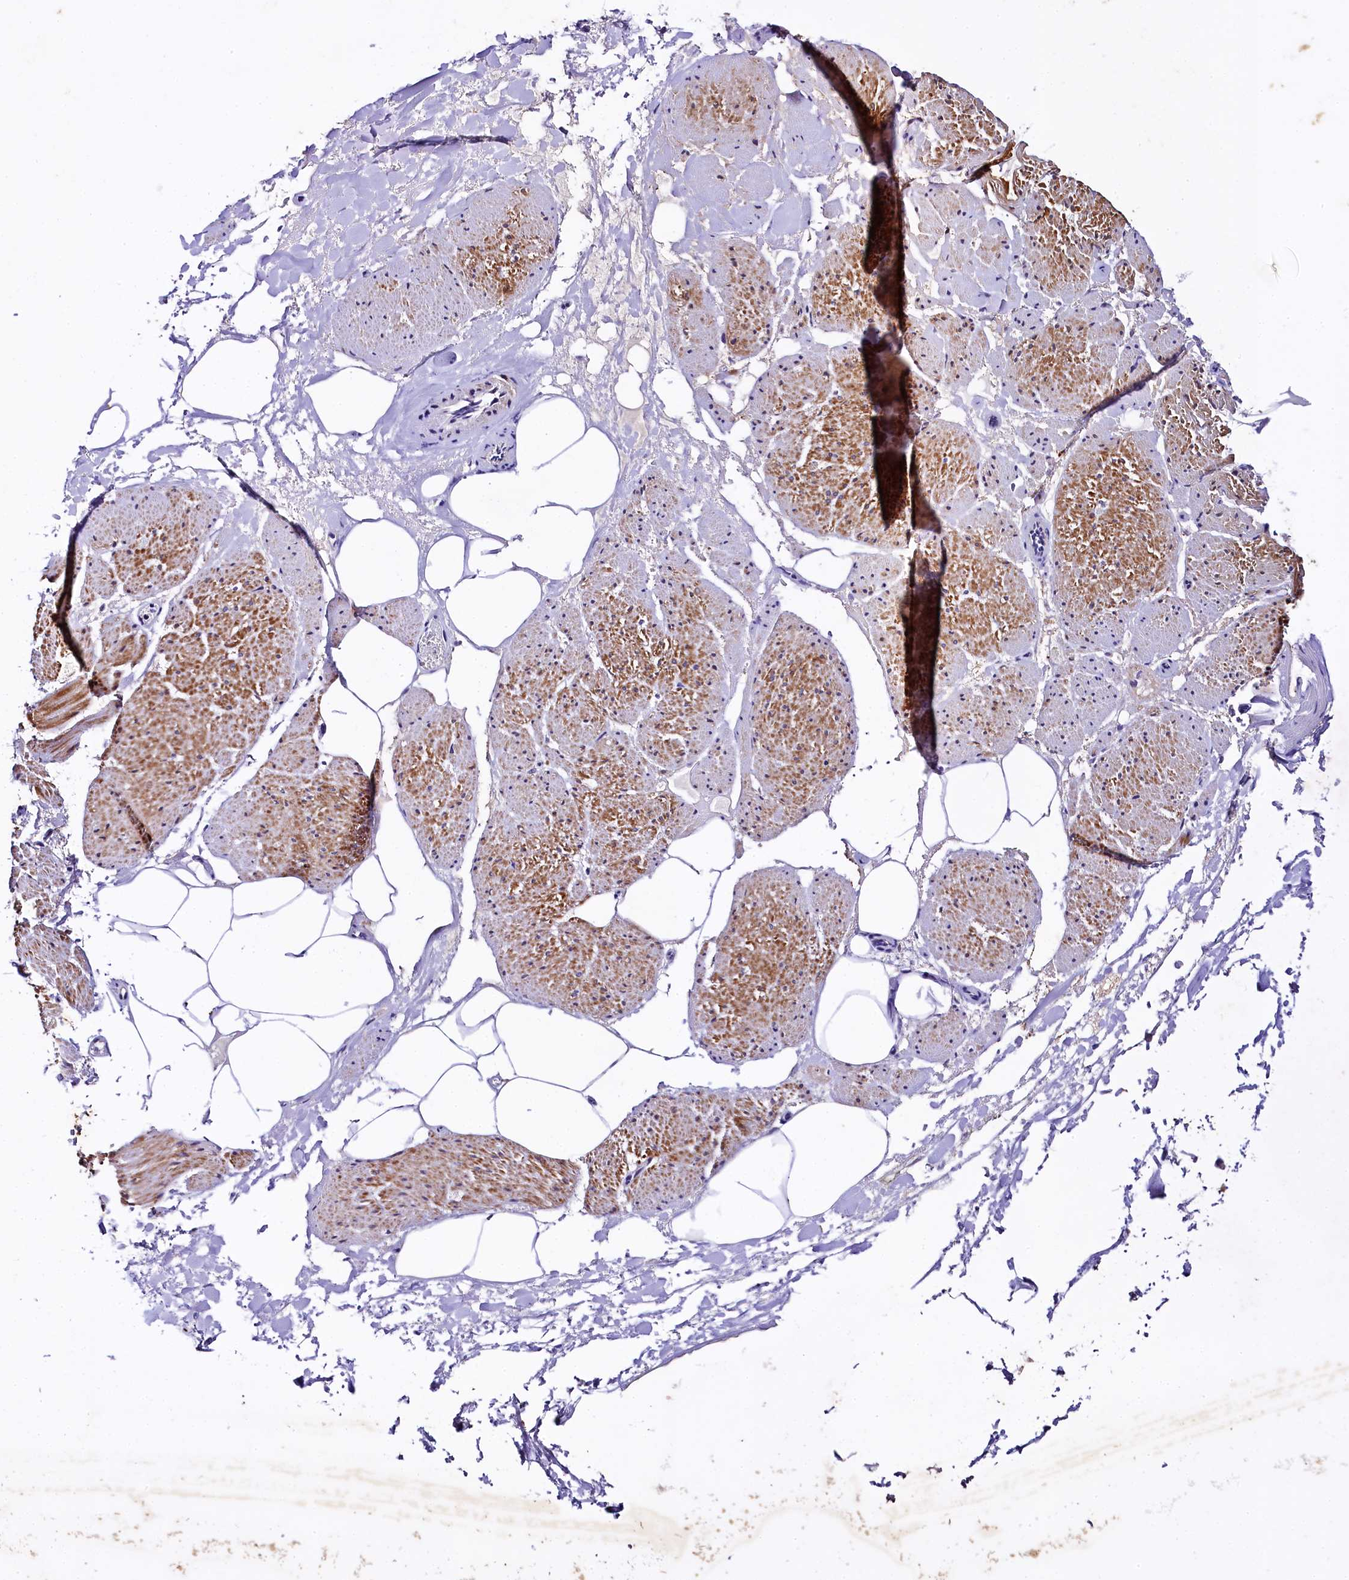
{"staining": {"intensity": "moderate", "quantity": "25%-75%", "location": "nuclear"}, "tissue": "adipose tissue", "cell_type": "Adipocytes", "image_type": "normal", "snomed": [{"axis": "morphology", "description": "Normal tissue, NOS"}, {"axis": "morphology", "description": "Adenocarcinoma, Low grade"}, {"axis": "topography", "description": "Prostate"}, {"axis": "topography", "description": "Peripheral nerve tissue"}], "caption": "Immunohistochemical staining of unremarkable human adipose tissue reveals medium levels of moderate nuclear expression in approximately 25%-75% of adipocytes.", "gene": "SAMD10", "patient": {"sex": "male", "age": 63}}